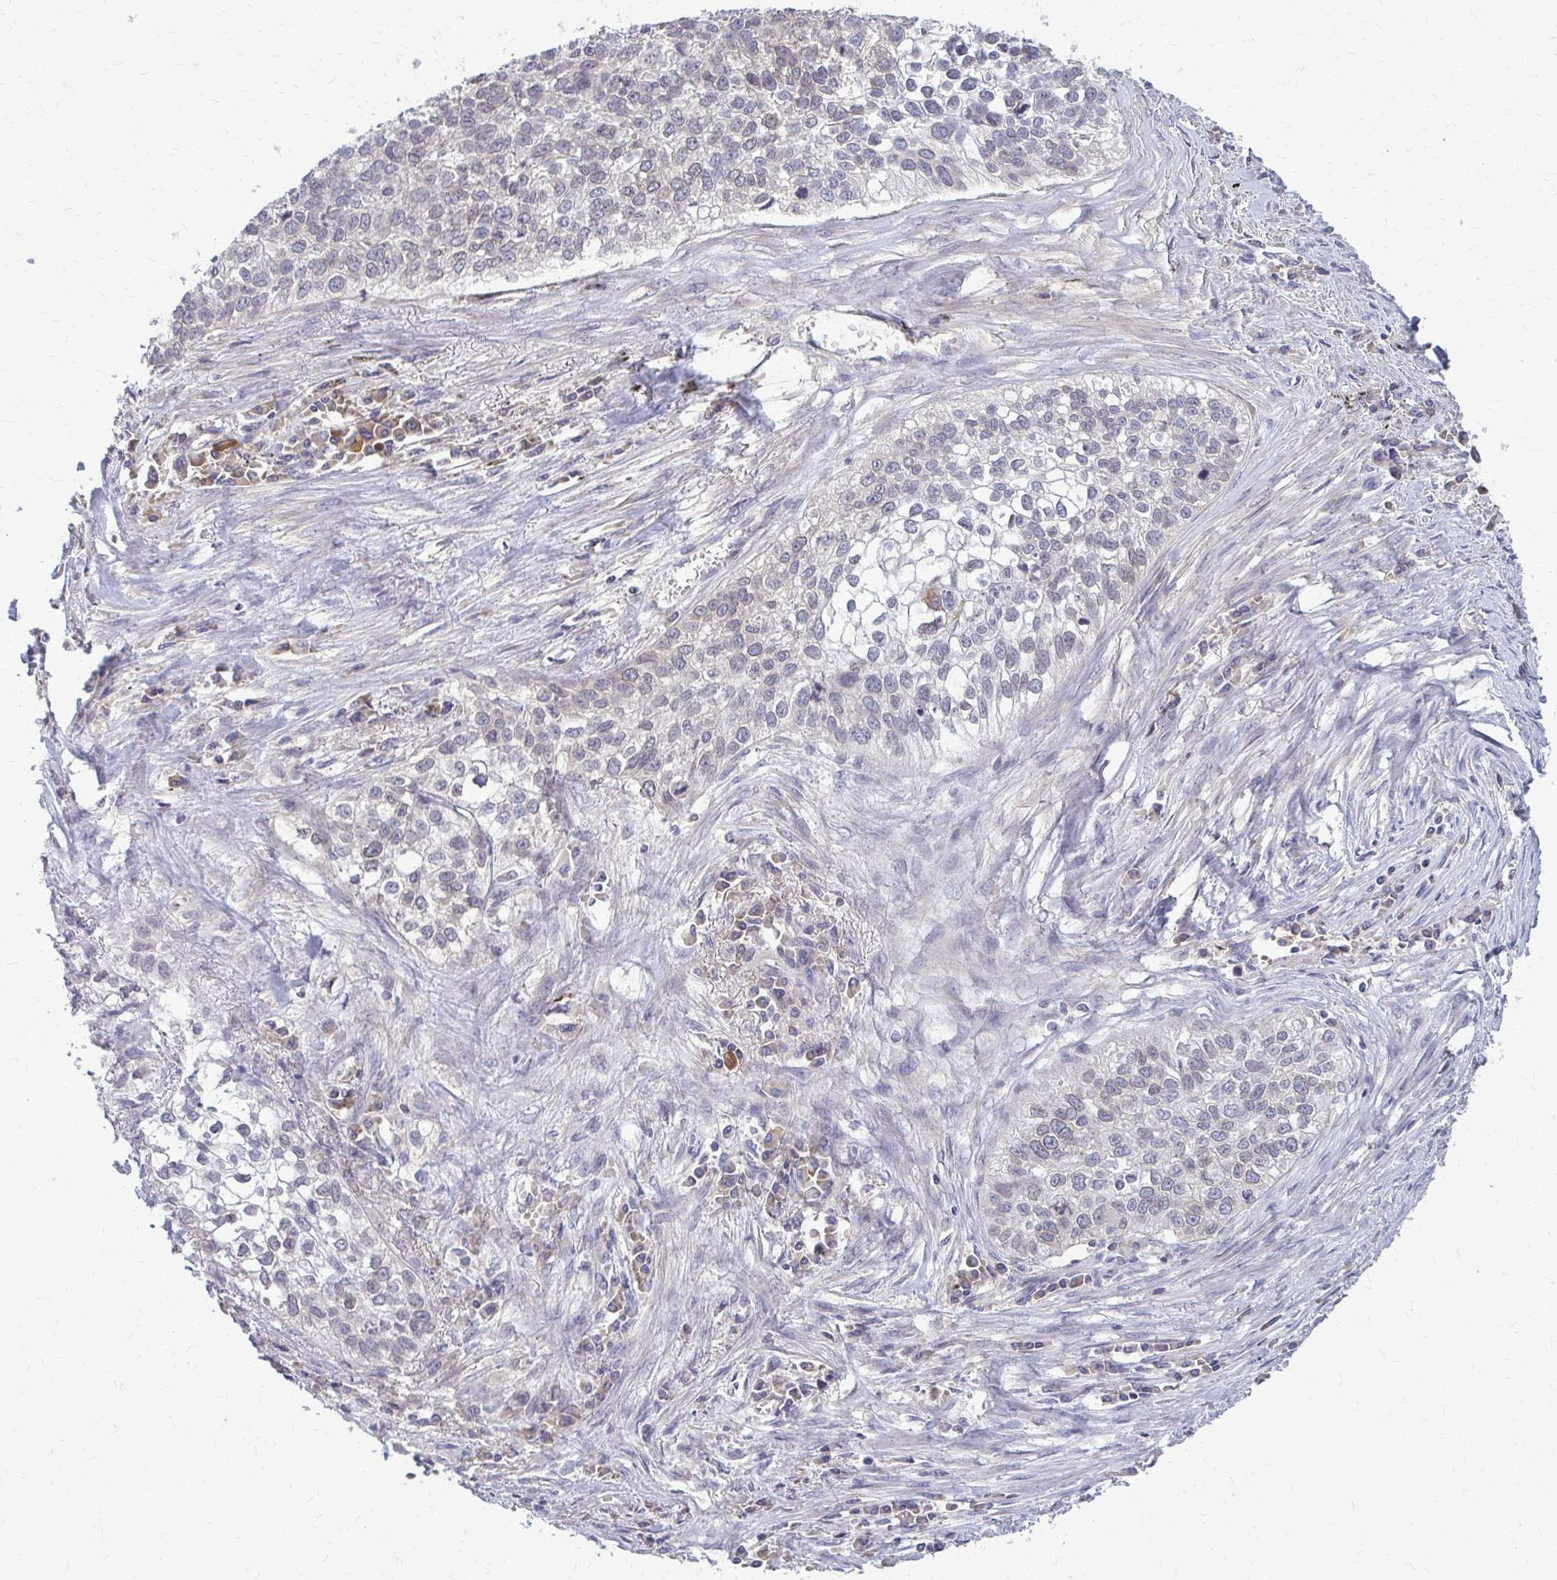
{"staining": {"intensity": "negative", "quantity": "none", "location": "none"}, "tissue": "lung cancer", "cell_type": "Tumor cells", "image_type": "cancer", "snomed": [{"axis": "morphology", "description": "Squamous cell carcinoma, NOS"}, {"axis": "topography", "description": "Lung"}], "caption": "This histopathology image is of lung cancer stained with IHC to label a protein in brown with the nuclei are counter-stained blue. There is no staining in tumor cells. (DAB IHC, high magnification).", "gene": "MCRIP2", "patient": {"sex": "male", "age": 74}}